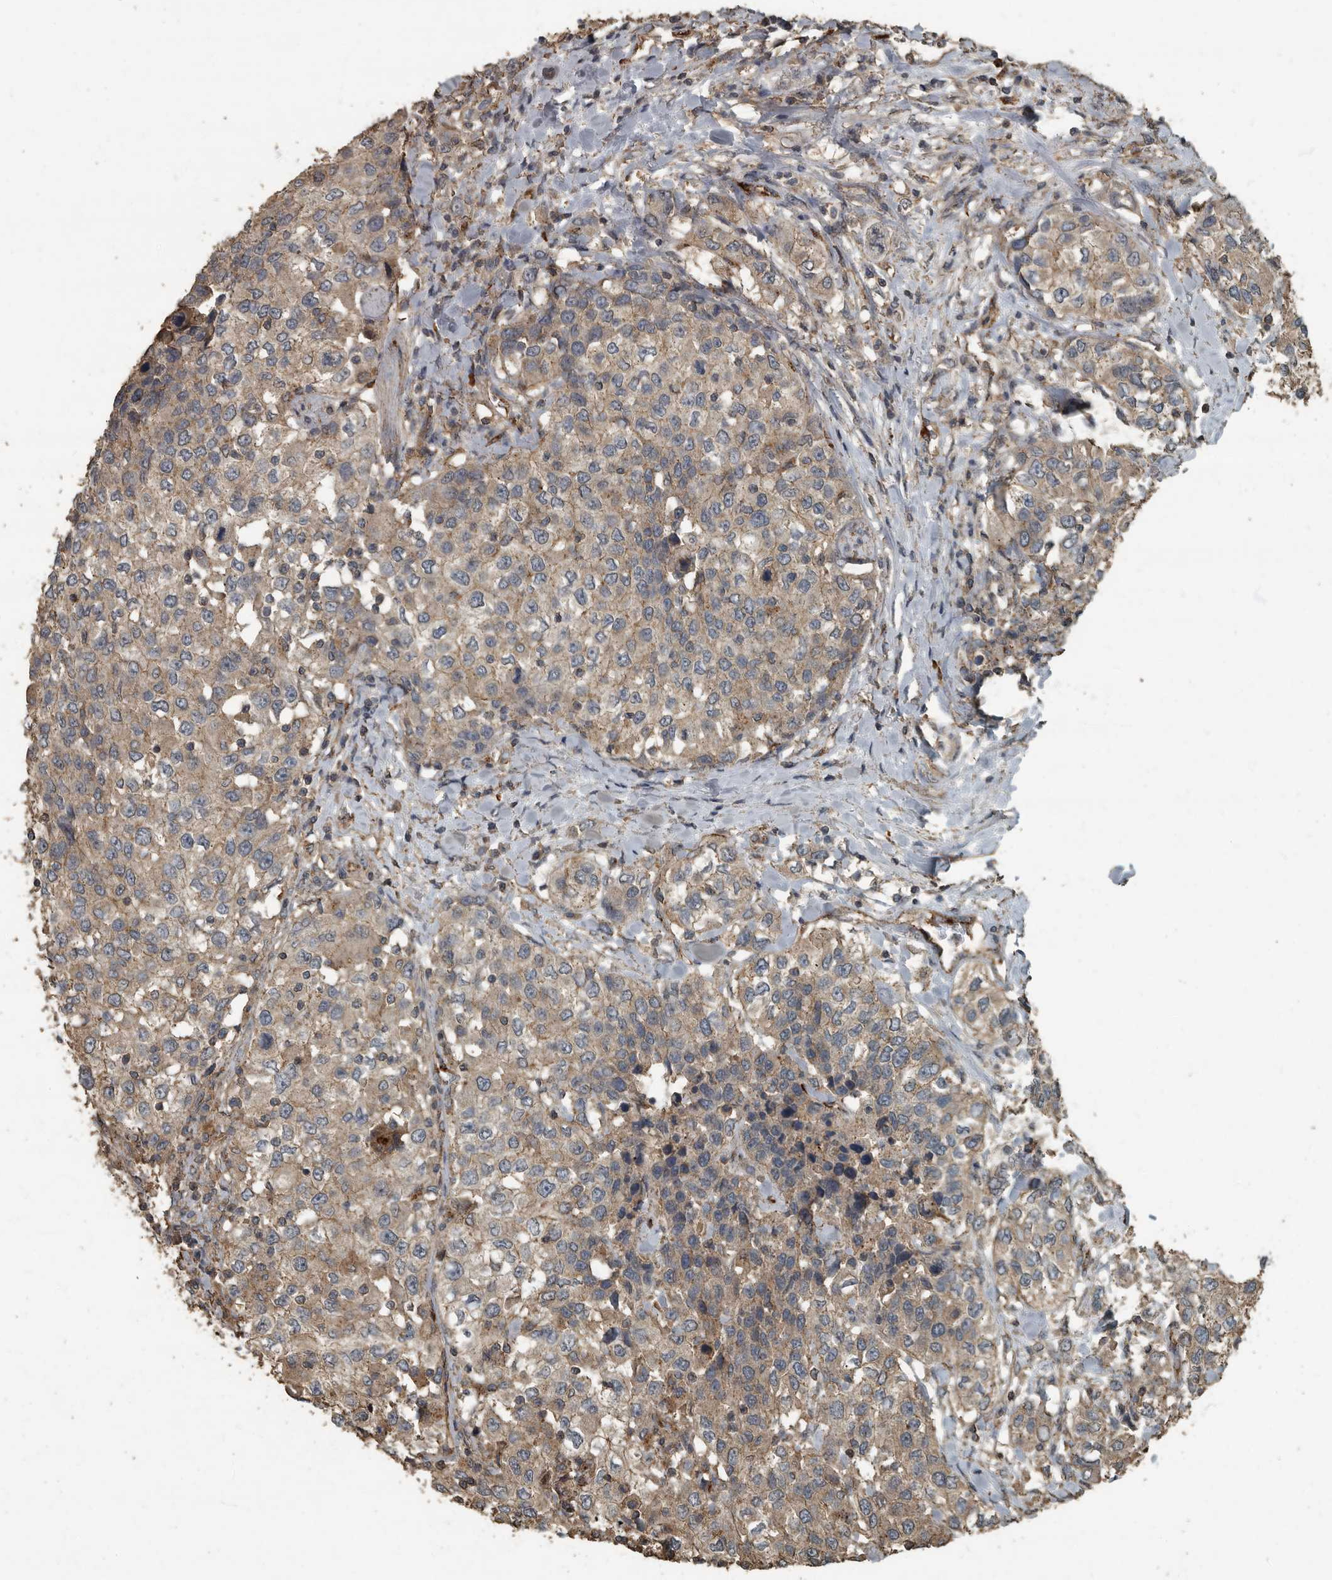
{"staining": {"intensity": "weak", "quantity": ">75%", "location": "cytoplasmic/membranous"}, "tissue": "urothelial cancer", "cell_type": "Tumor cells", "image_type": "cancer", "snomed": [{"axis": "morphology", "description": "Urothelial carcinoma, High grade"}, {"axis": "topography", "description": "Urinary bladder"}], "caption": "Immunohistochemistry (IHC) micrograph of neoplastic tissue: human urothelial carcinoma (high-grade) stained using immunohistochemistry shows low levels of weak protein expression localized specifically in the cytoplasmic/membranous of tumor cells, appearing as a cytoplasmic/membranous brown color.", "gene": "IL15RA", "patient": {"sex": "female", "age": 80}}